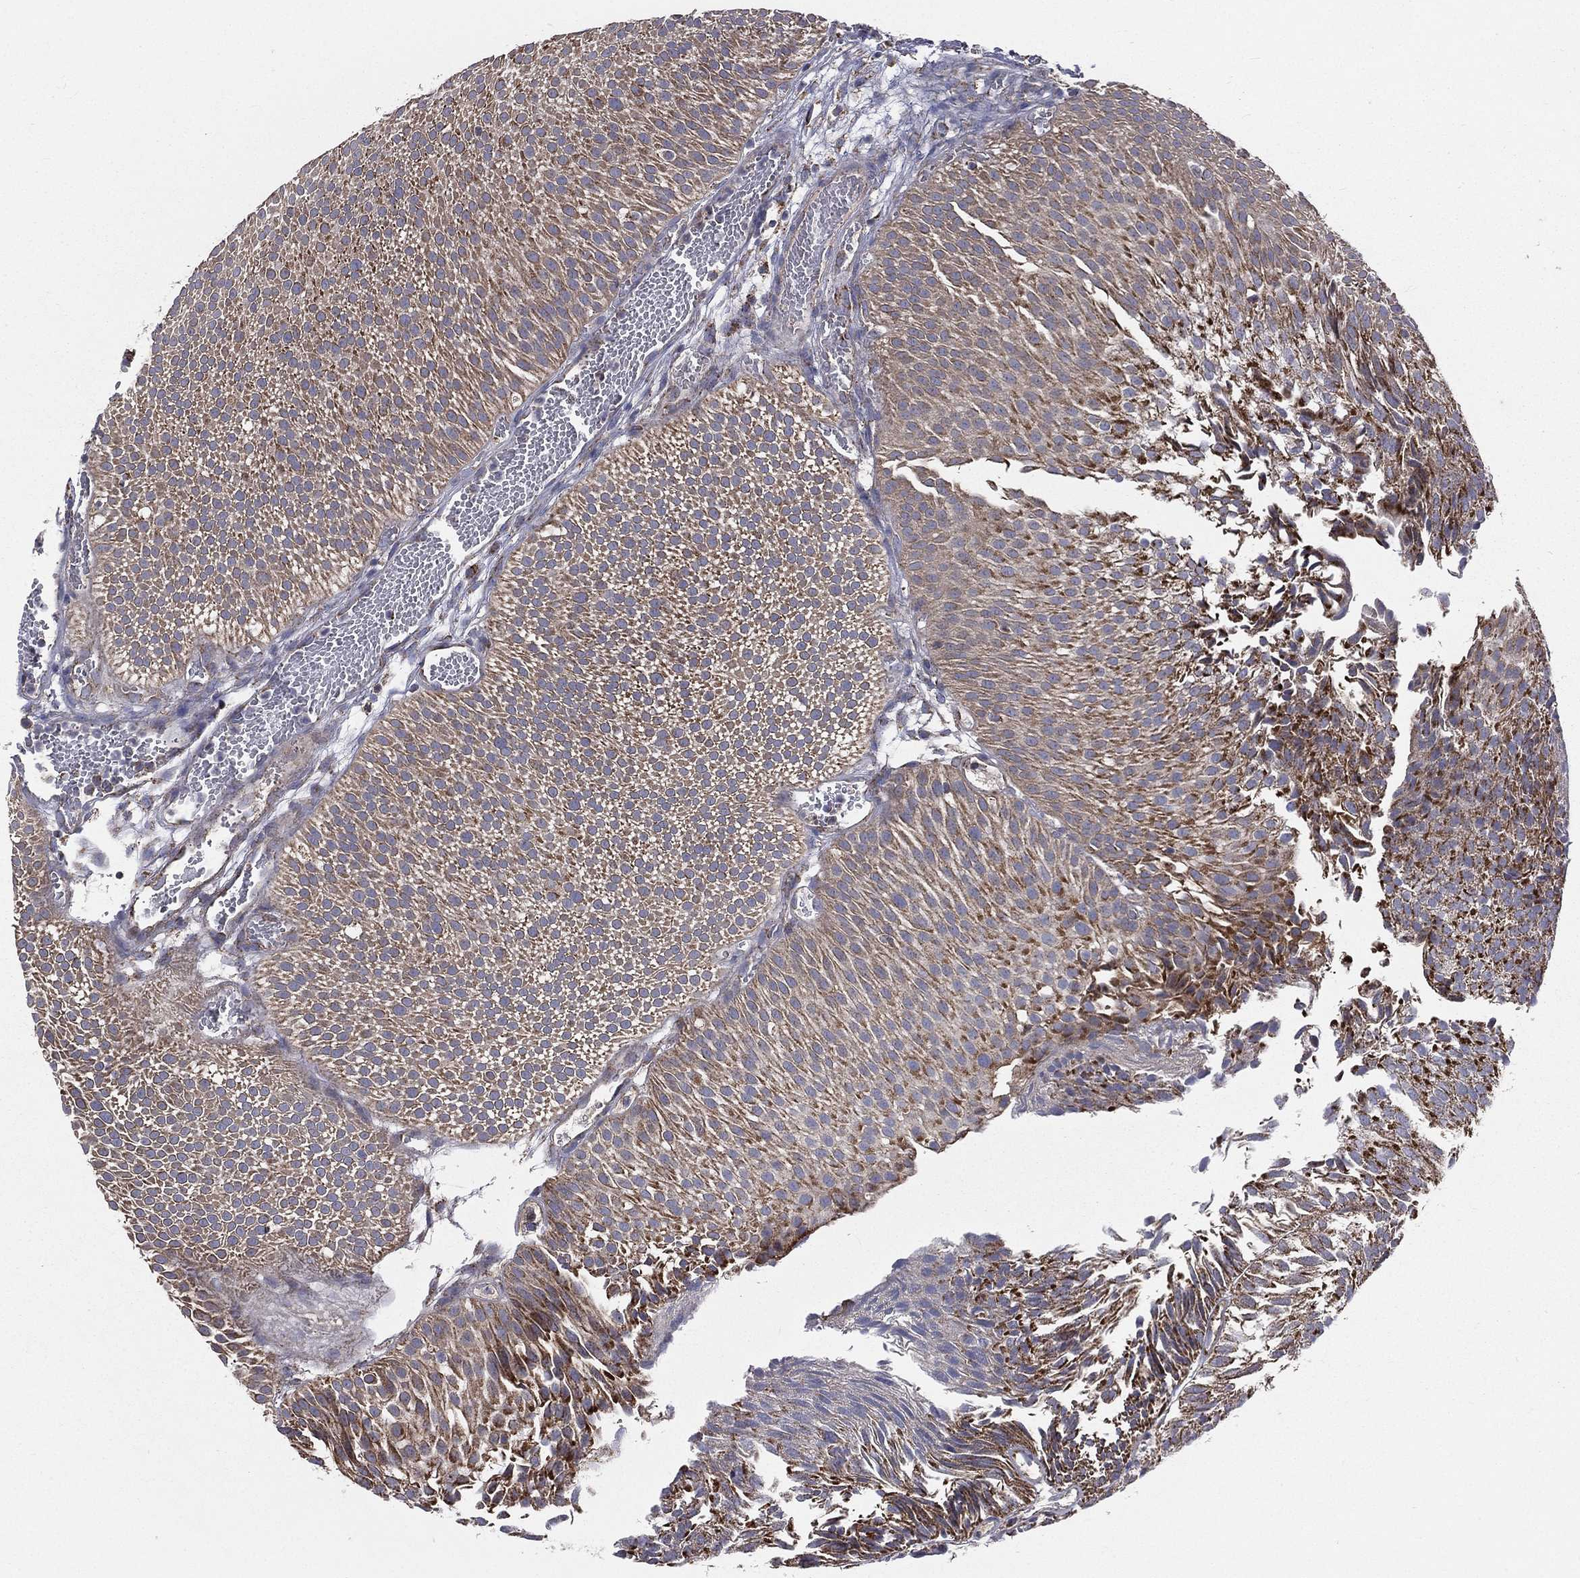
{"staining": {"intensity": "moderate", "quantity": ">75%", "location": "cytoplasmic/membranous"}, "tissue": "urothelial cancer", "cell_type": "Tumor cells", "image_type": "cancer", "snomed": [{"axis": "morphology", "description": "Urothelial carcinoma, Low grade"}, {"axis": "topography", "description": "Urinary bladder"}], "caption": "DAB immunohistochemical staining of urothelial cancer exhibits moderate cytoplasmic/membranous protein staining in about >75% of tumor cells. Nuclei are stained in blue.", "gene": "GPD1", "patient": {"sex": "male", "age": 65}}